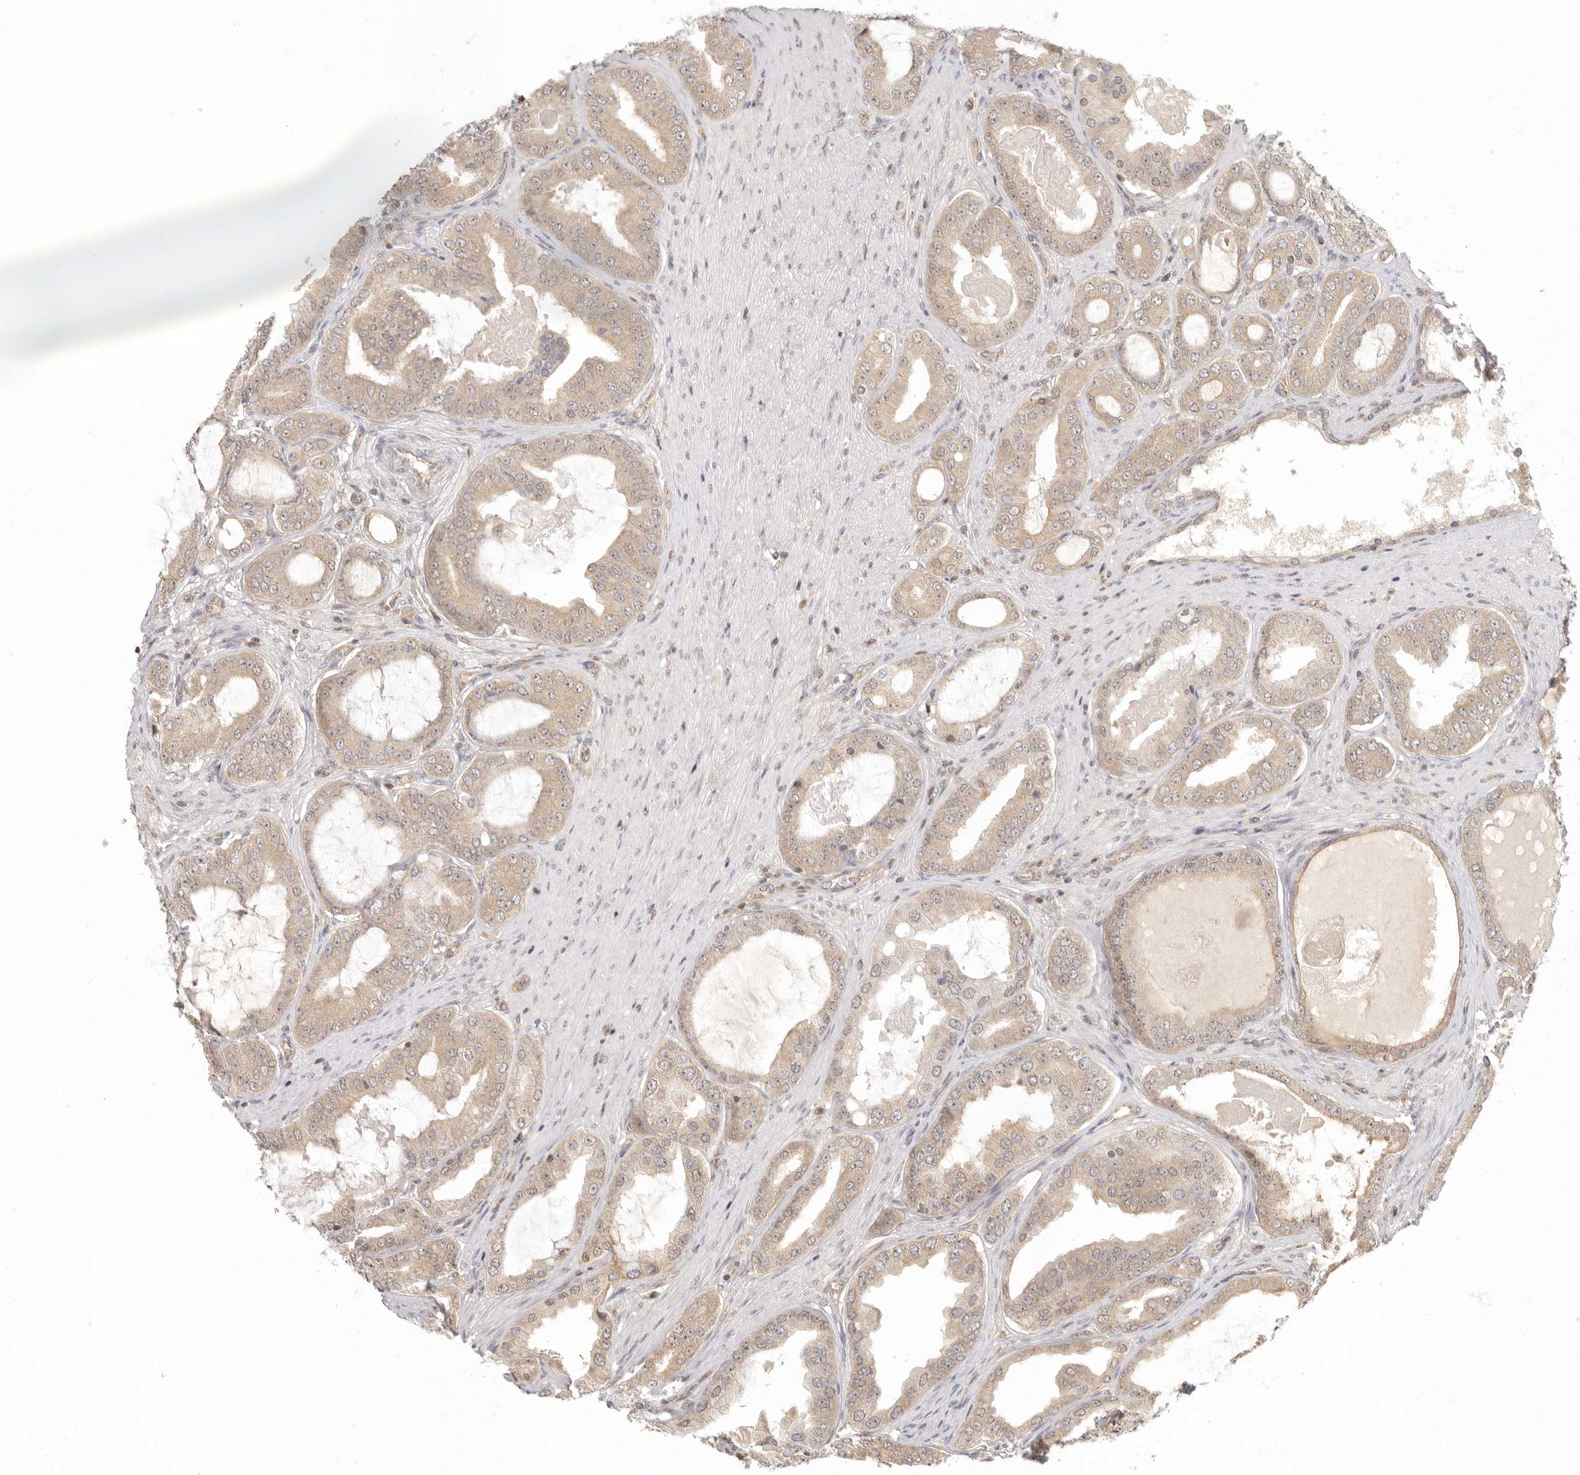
{"staining": {"intensity": "weak", "quantity": ">75%", "location": "cytoplasmic/membranous"}, "tissue": "prostate cancer", "cell_type": "Tumor cells", "image_type": "cancer", "snomed": [{"axis": "morphology", "description": "Adenocarcinoma, High grade"}, {"axis": "topography", "description": "Prostate"}], "caption": "About >75% of tumor cells in human prostate high-grade adenocarcinoma show weak cytoplasmic/membranous protein expression as visualized by brown immunohistochemical staining.", "gene": "PSMA5", "patient": {"sex": "male", "age": 60}}